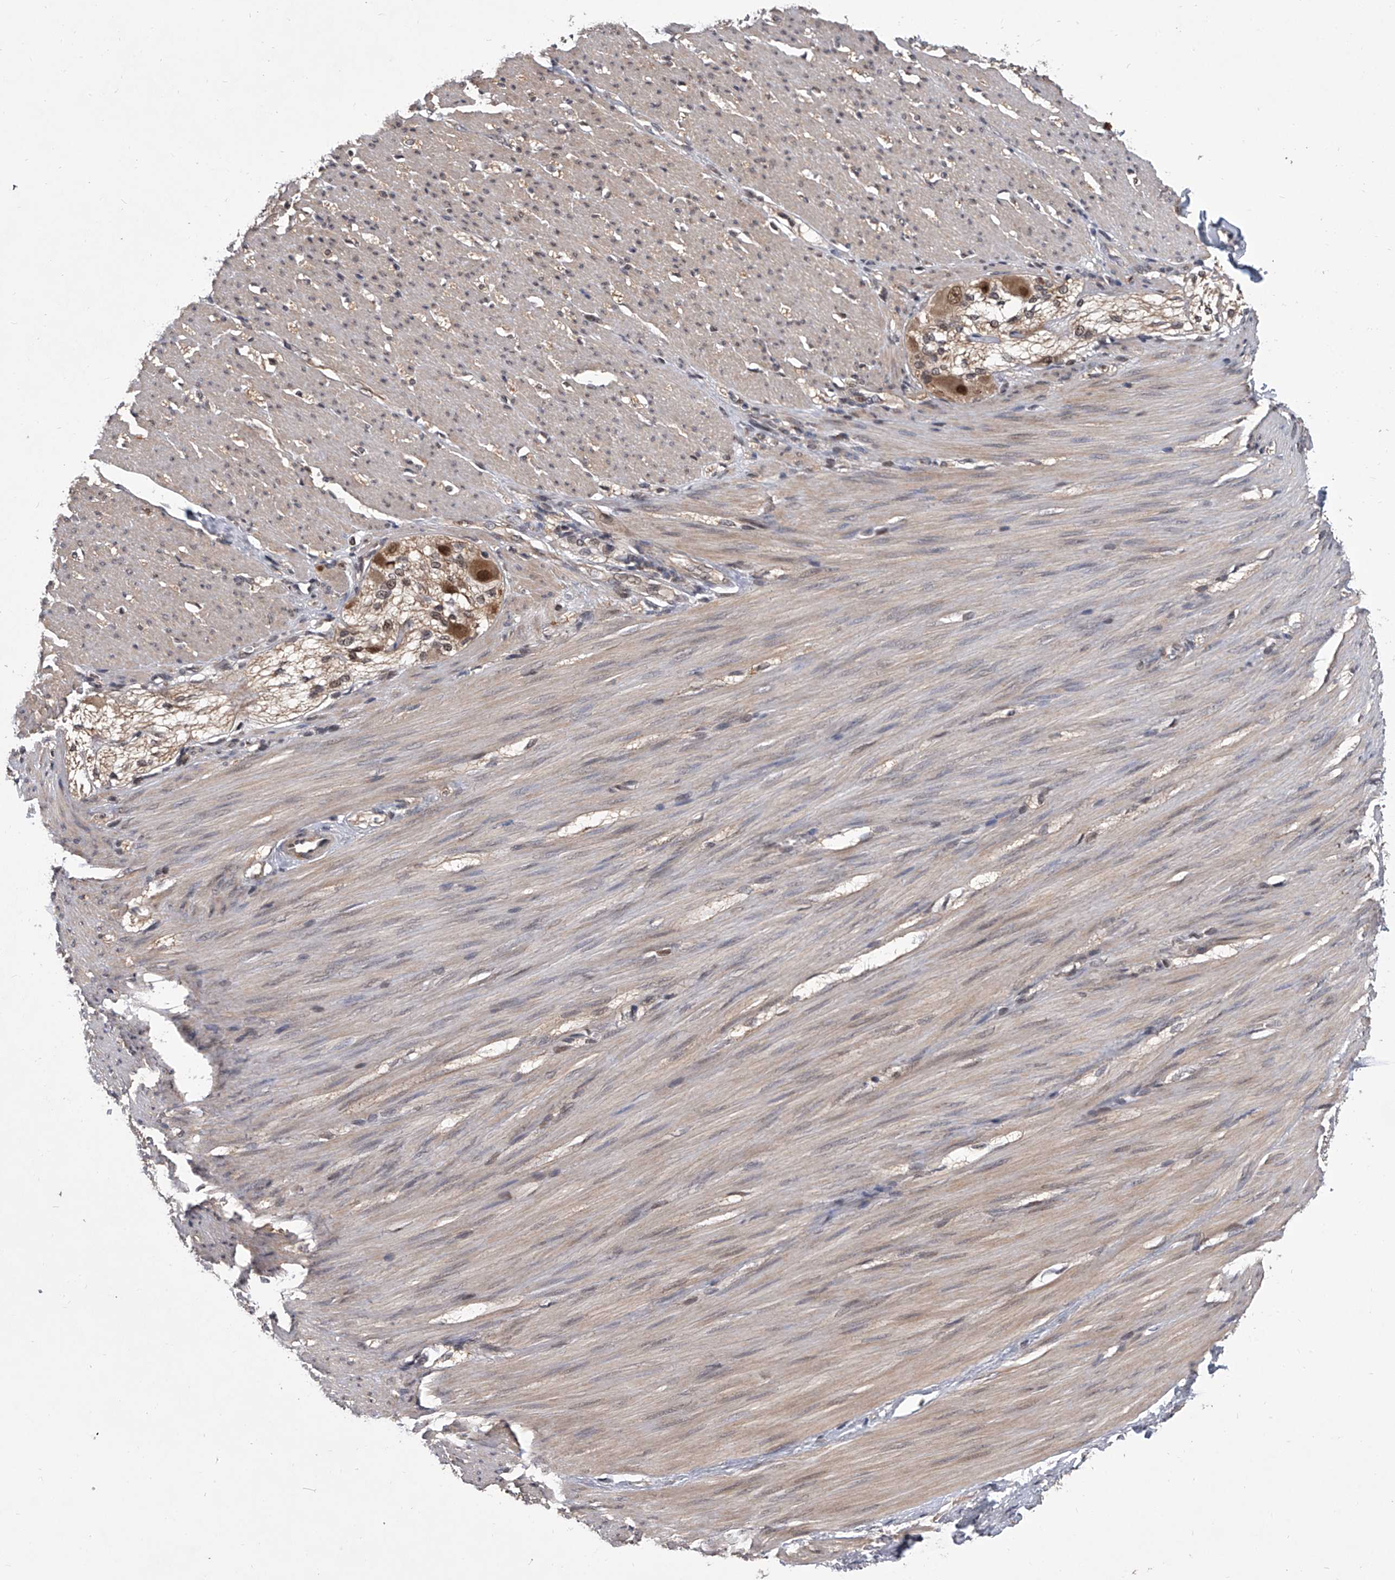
{"staining": {"intensity": "weak", "quantity": "25%-75%", "location": "cytoplasmic/membranous"}, "tissue": "smooth muscle", "cell_type": "Smooth muscle cells", "image_type": "normal", "snomed": [{"axis": "morphology", "description": "Normal tissue, NOS"}, {"axis": "morphology", "description": "Adenocarcinoma, NOS"}, {"axis": "topography", "description": "Colon"}, {"axis": "topography", "description": "Peripheral nerve tissue"}], "caption": "Immunohistochemical staining of normal smooth muscle reveals 25%-75% levels of weak cytoplasmic/membranous protein positivity in approximately 25%-75% of smooth muscle cells.", "gene": "BHLHE23", "patient": {"sex": "male", "age": 14}}